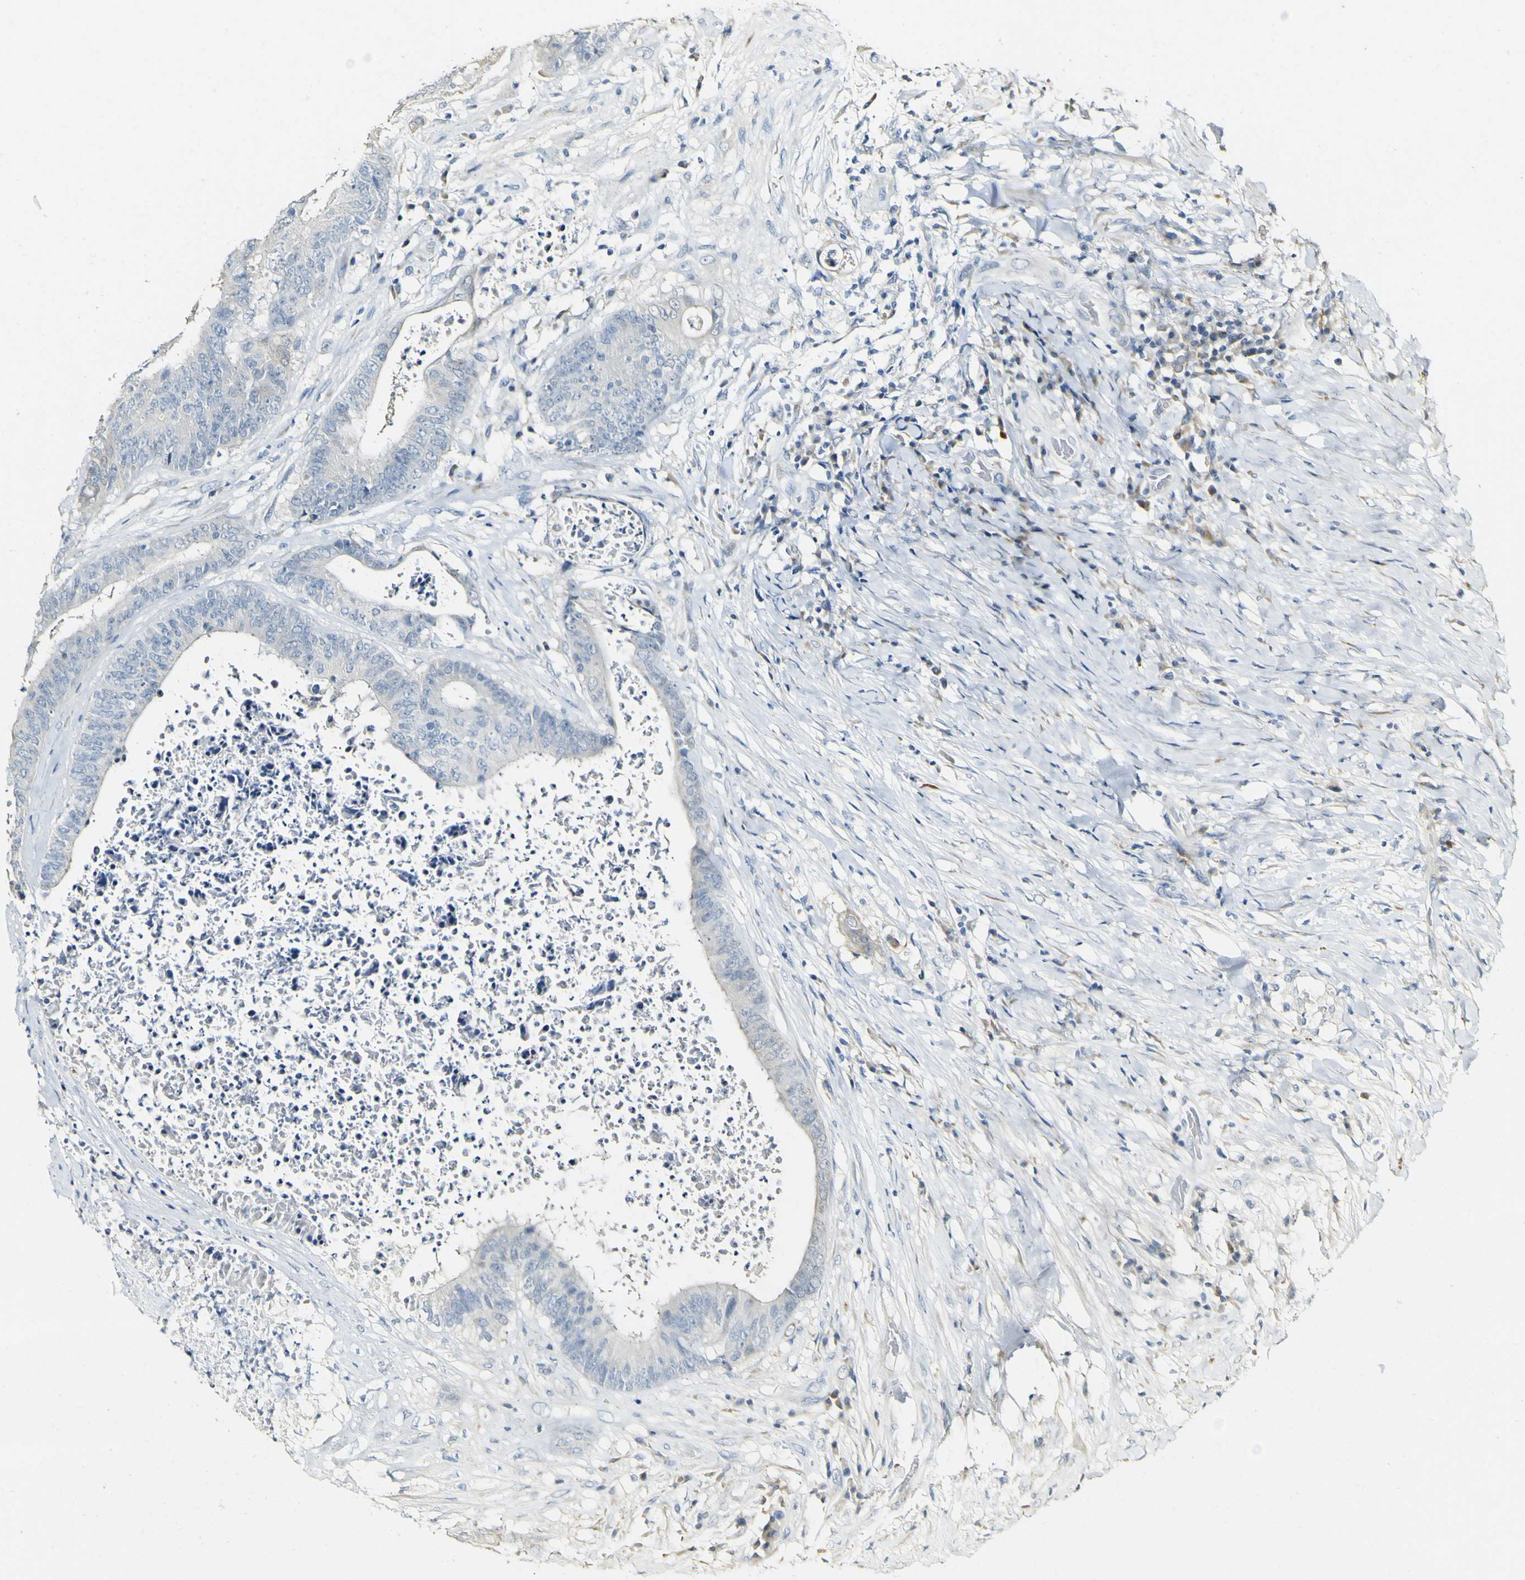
{"staining": {"intensity": "negative", "quantity": "none", "location": "none"}, "tissue": "colorectal cancer", "cell_type": "Tumor cells", "image_type": "cancer", "snomed": [{"axis": "morphology", "description": "Adenocarcinoma, NOS"}, {"axis": "topography", "description": "Rectum"}], "caption": "High magnification brightfield microscopy of colorectal cancer (adenocarcinoma) stained with DAB (3,3'-diaminobenzidine) (brown) and counterstained with hematoxylin (blue): tumor cells show no significant staining.", "gene": "FMO3", "patient": {"sex": "male", "age": 72}}